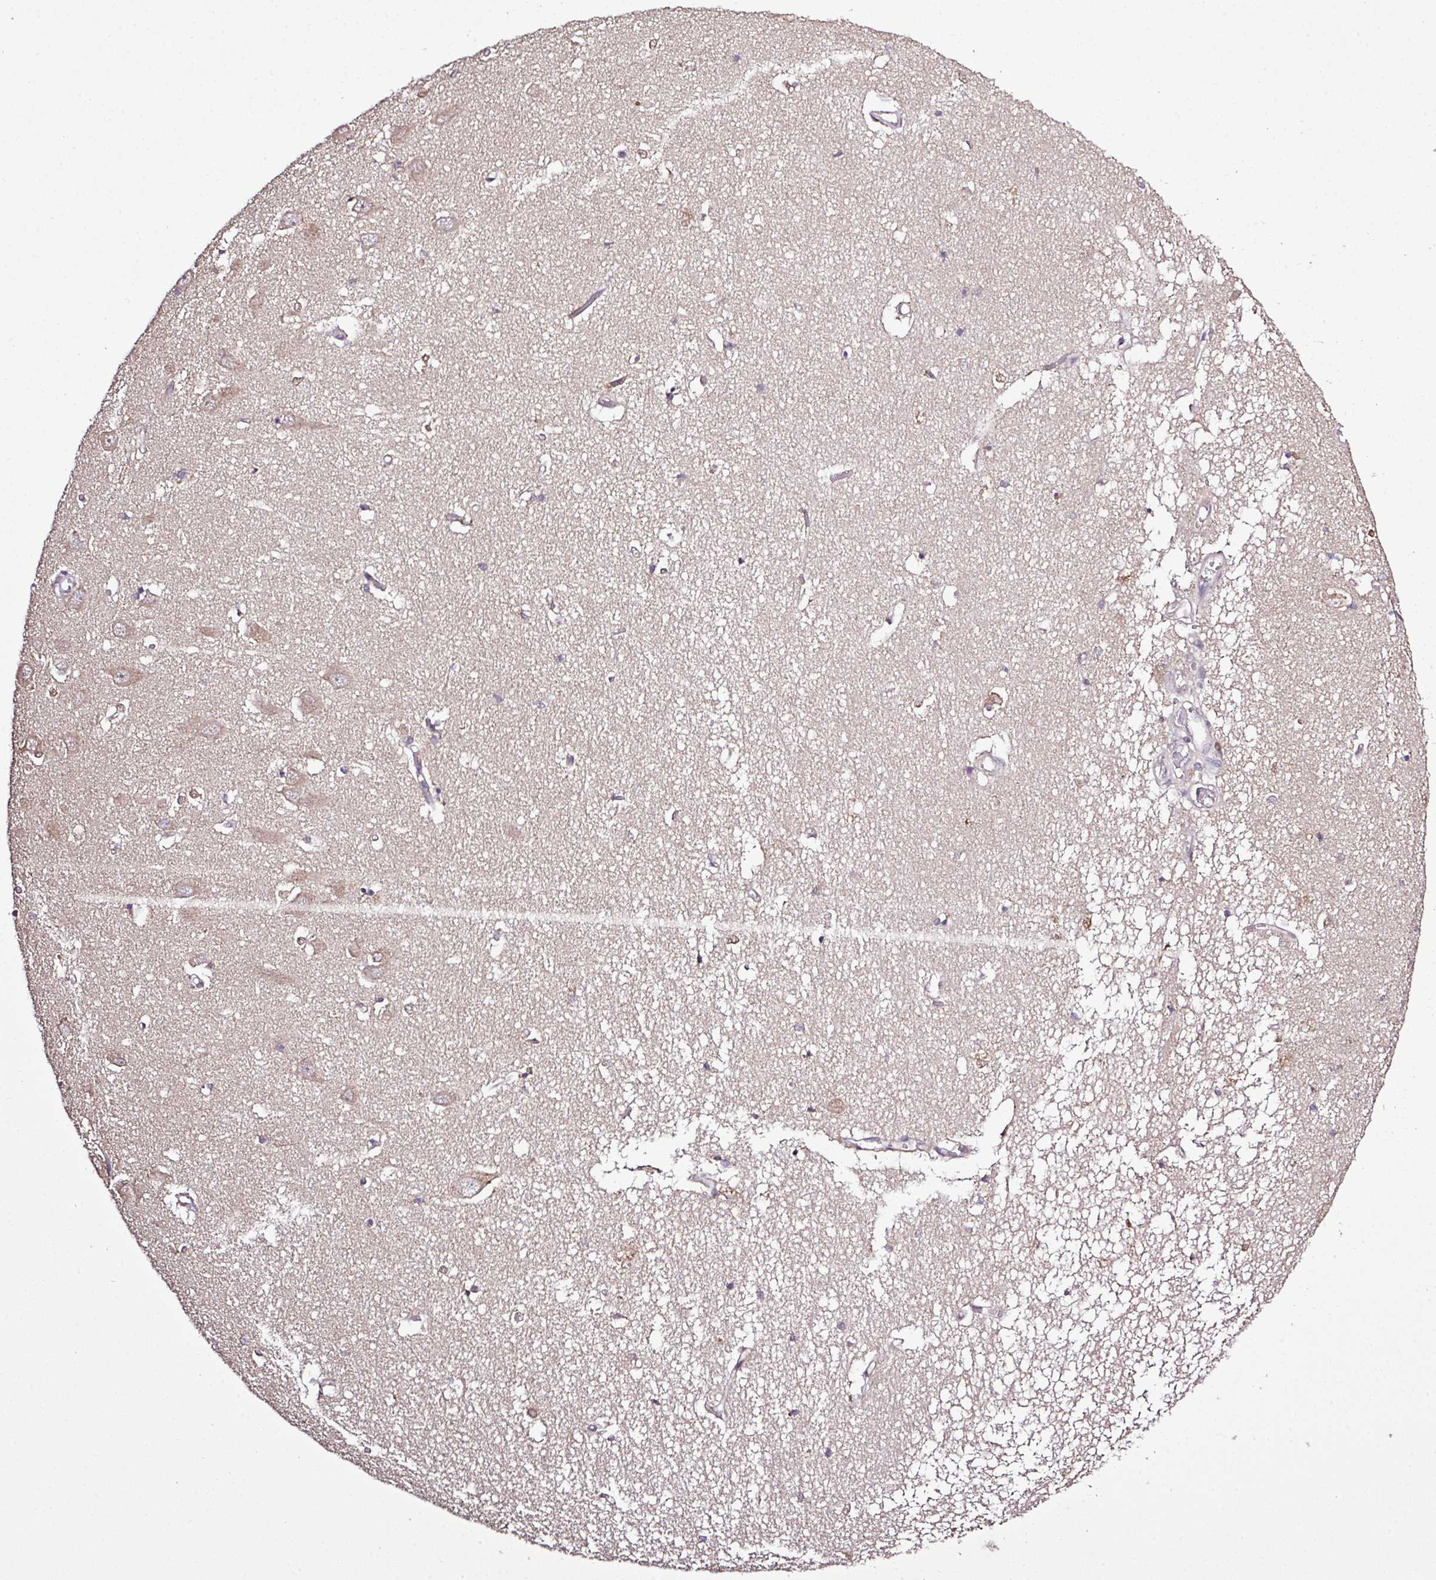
{"staining": {"intensity": "moderate", "quantity": "25%-75%", "location": "cytoplasmic/membranous"}, "tissue": "hippocampus", "cell_type": "Glial cells", "image_type": "normal", "snomed": [{"axis": "morphology", "description": "Normal tissue, NOS"}, {"axis": "topography", "description": "Hippocampus"}], "caption": "The micrograph exhibits a brown stain indicating the presence of a protein in the cytoplasmic/membranous of glial cells in hippocampus. (DAB (3,3'-diaminobenzidine) IHC, brown staining for protein, blue staining for nuclei).", "gene": "SMCO4", "patient": {"sex": "male", "age": 70}}